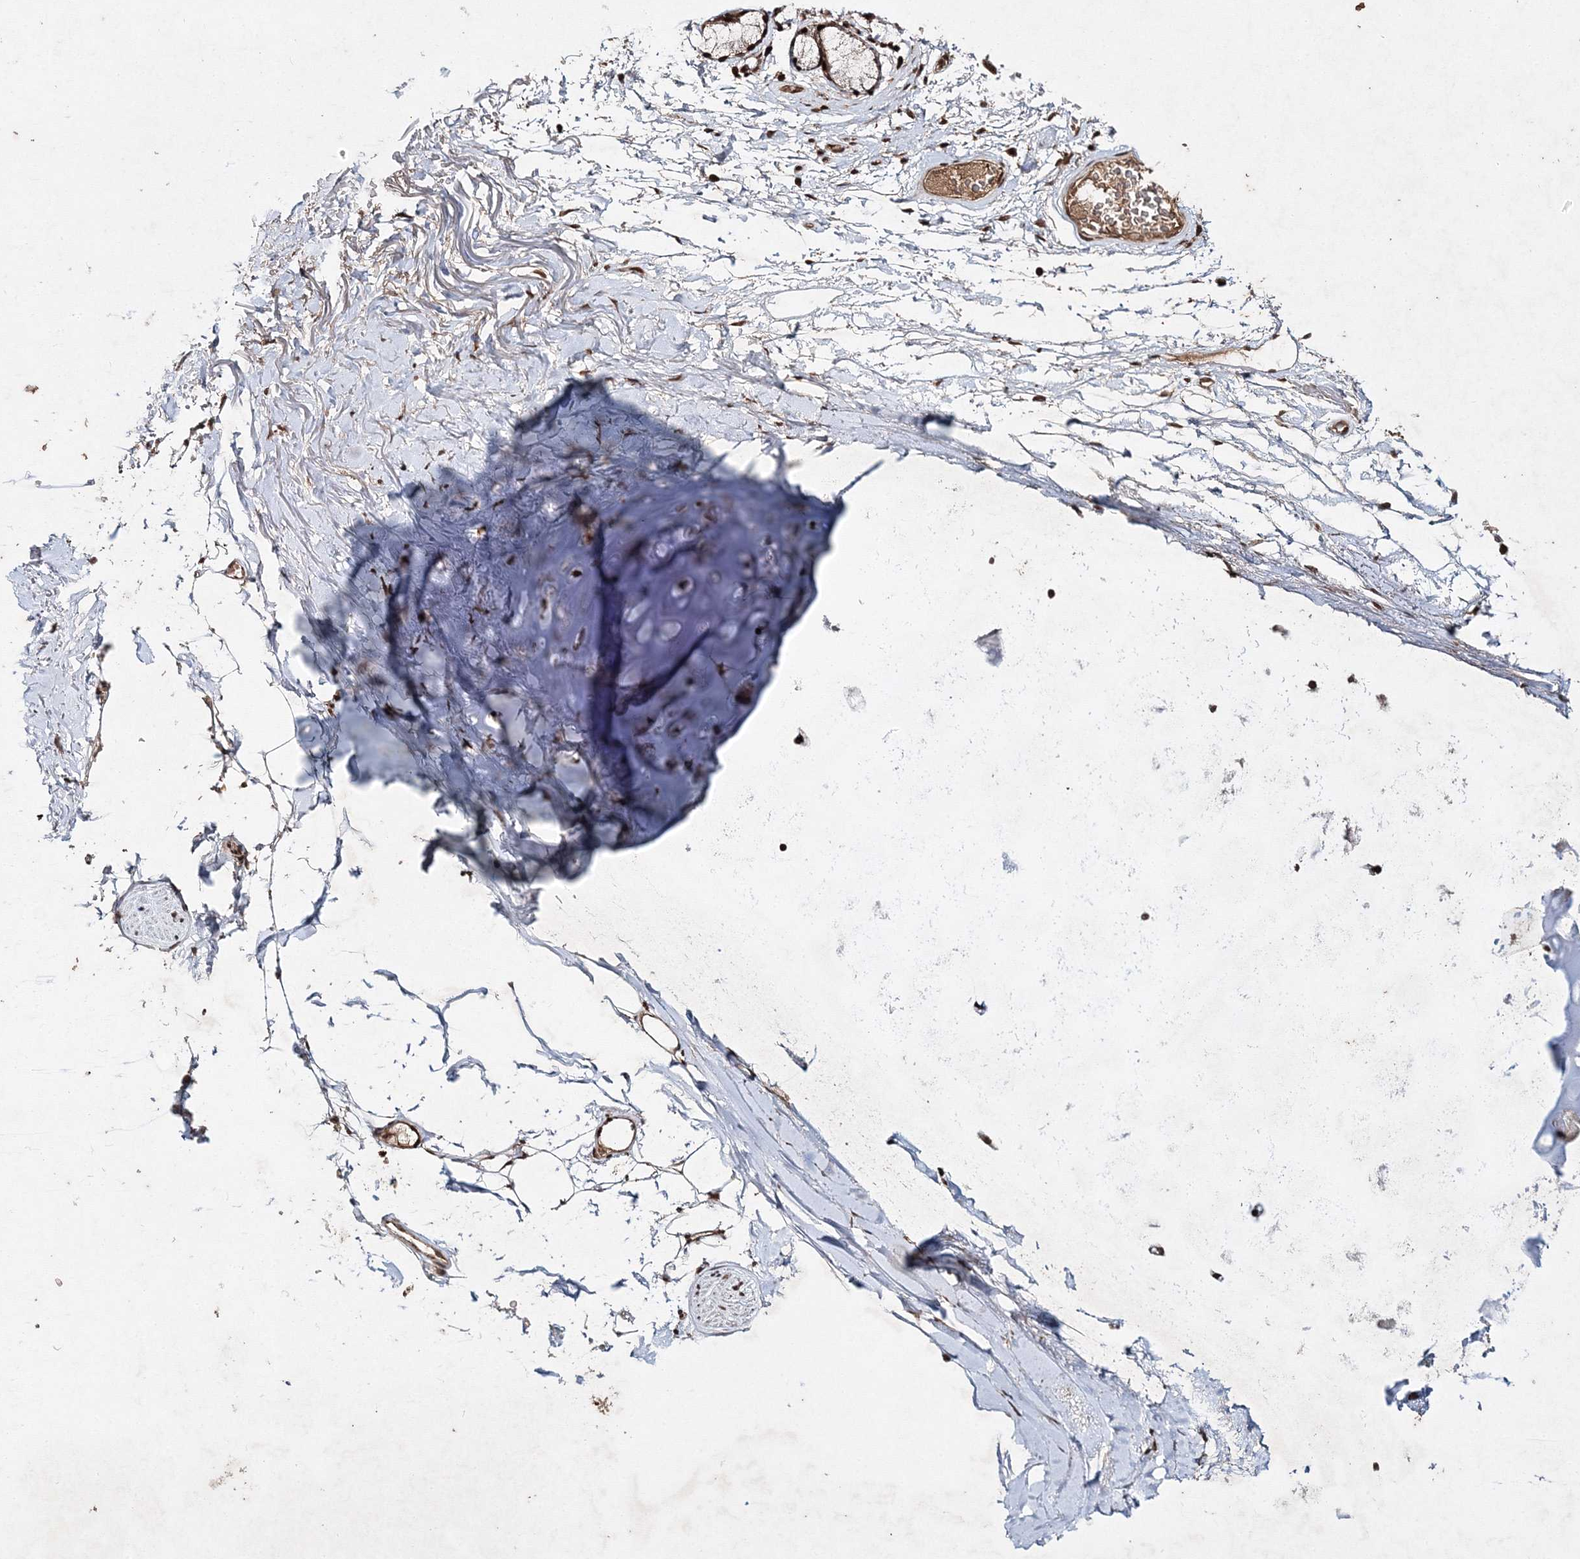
{"staining": {"intensity": "moderate", "quantity": ">75%", "location": "cytoplasmic/membranous,nuclear"}, "tissue": "adipose tissue", "cell_type": "Adipocytes", "image_type": "normal", "snomed": [{"axis": "morphology", "description": "Normal tissue, NOS"}, {"axis": "topography", "description": "Cartilage tissue"}, {"axis": "topography", "description": "Bronchus"}], "caption": "Adipocytes display medium levels of moderate cytoplasmic/membranous,nuclear expression in about >75% of cells in unremarkable human adipose tissue. Nuclei are stained in blue.", "gene": "CARM1", "patient": {"sex": "female", "age": 73}}